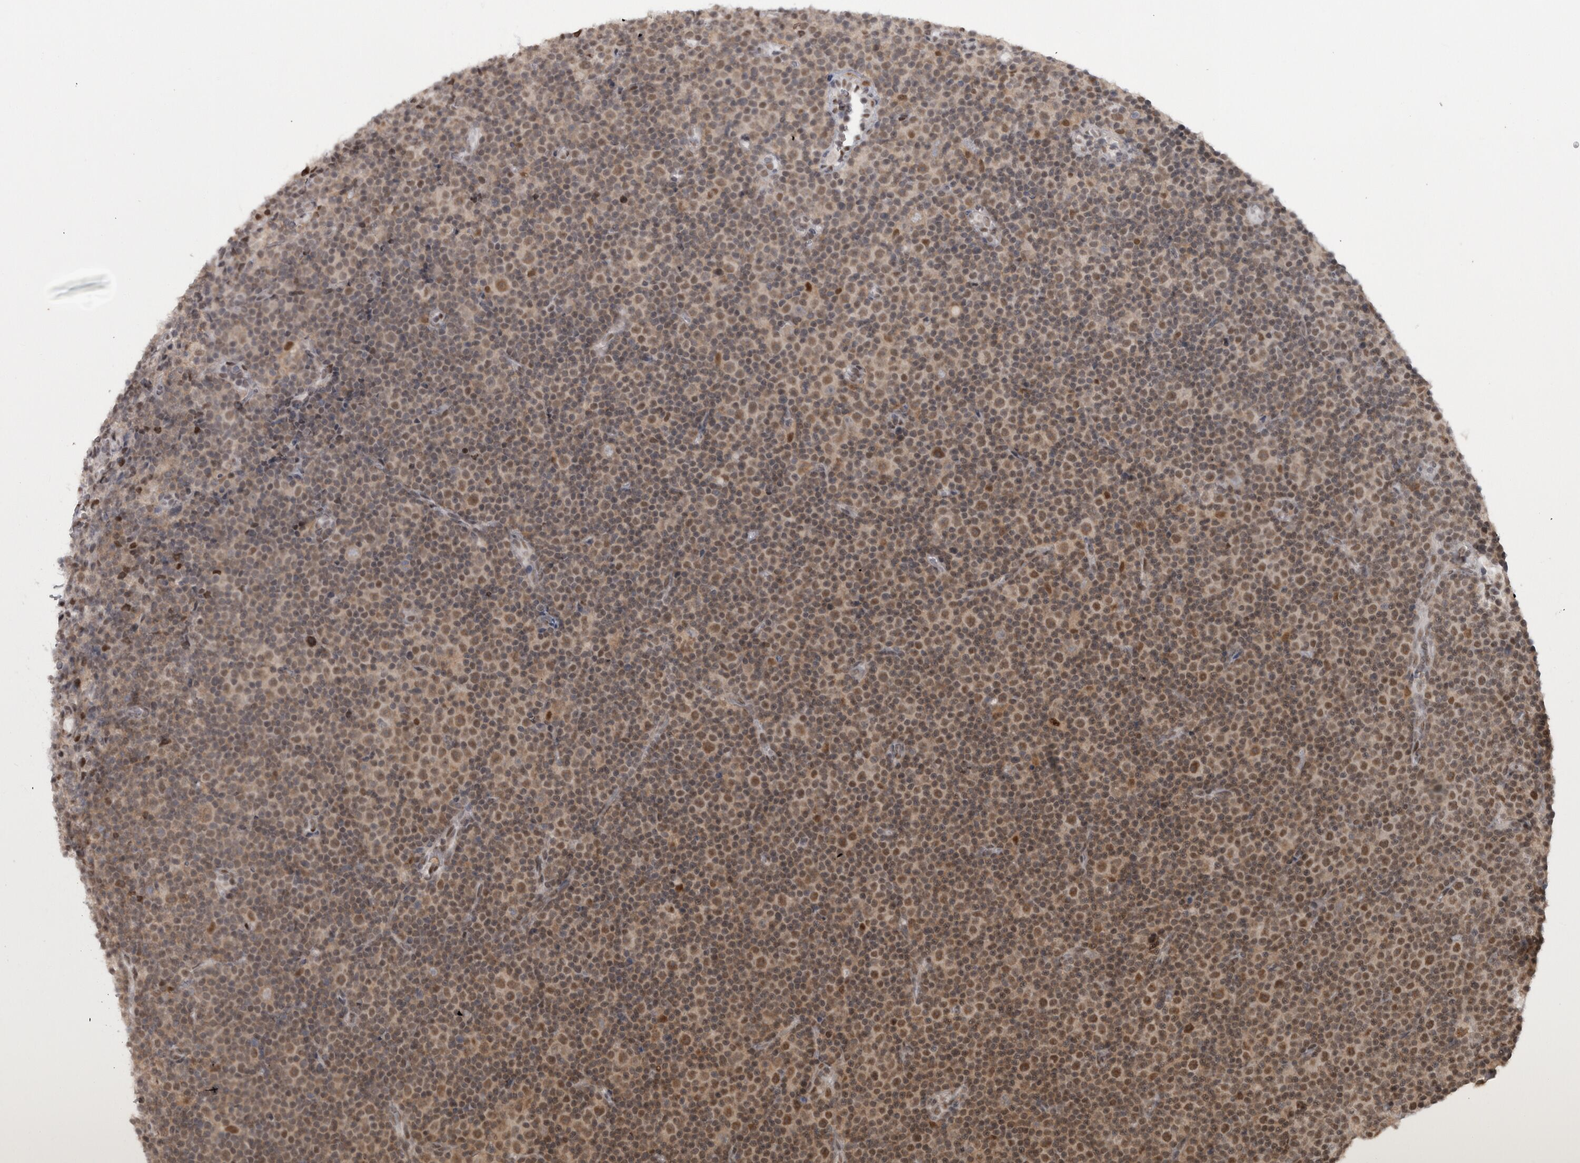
{"staining": {"intensity": "moderate", "quantity": ">75%", "location": "nuclear"}, "tissue": "lymphoma", "cell_type": "Tumor cells", "image_type": "cancer", "snomed": [{"axis": "morphology", "description": "Malignant lymphoma, non-Hodgkin's type, Low grade"}, {"axis": "topography", "description": "Lymph node"}], "caption": "Immunohistochemical staining of human malignant lymphoma, non-Hodgkin's type (low-grade) demonstrates medium levels of moderate nuclear protein staining in approximately >75% of tumor cells.", "gene": "MICU3", "patient": {"sex": "female", "age": 67}}